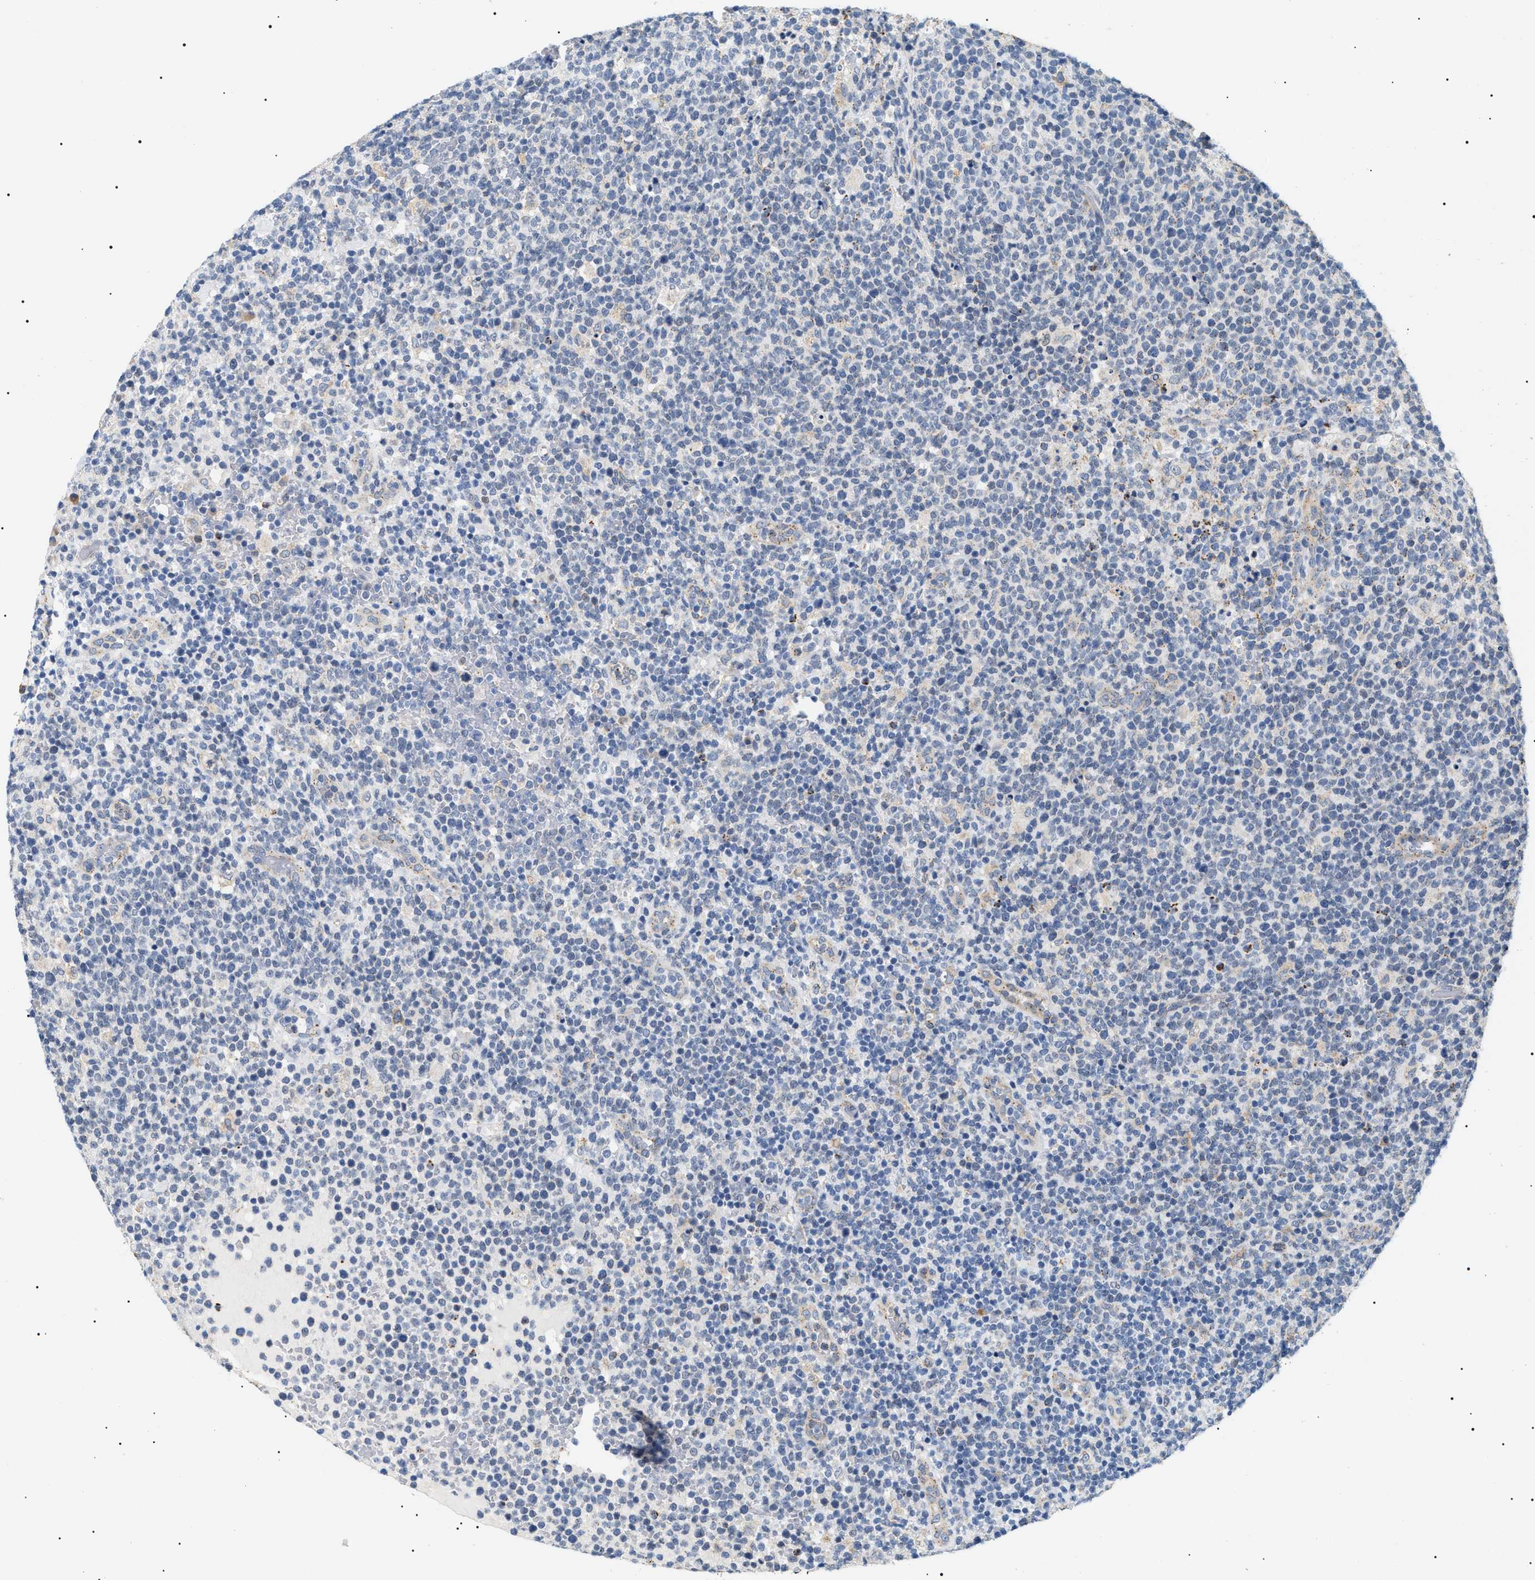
{"staining": {"intensity": "negative", "quantity": "none", "location": "none"}, "tissue": "lymphoma", "cell_type": "Tumor cells", "image_type": "cancer", "snomed": [{"axis": "morphology", "description": "Malignant lymphoma, non-Hodgkin's type, High grade"}, {"axis": "topography", "description": "Lymph node"}], "caption": "Human lymphoma stained for a protein using IHC displays no expression in tumor cells.", "gene": "HSD17B11", "patient": {"sex": "male", "age": 61}}